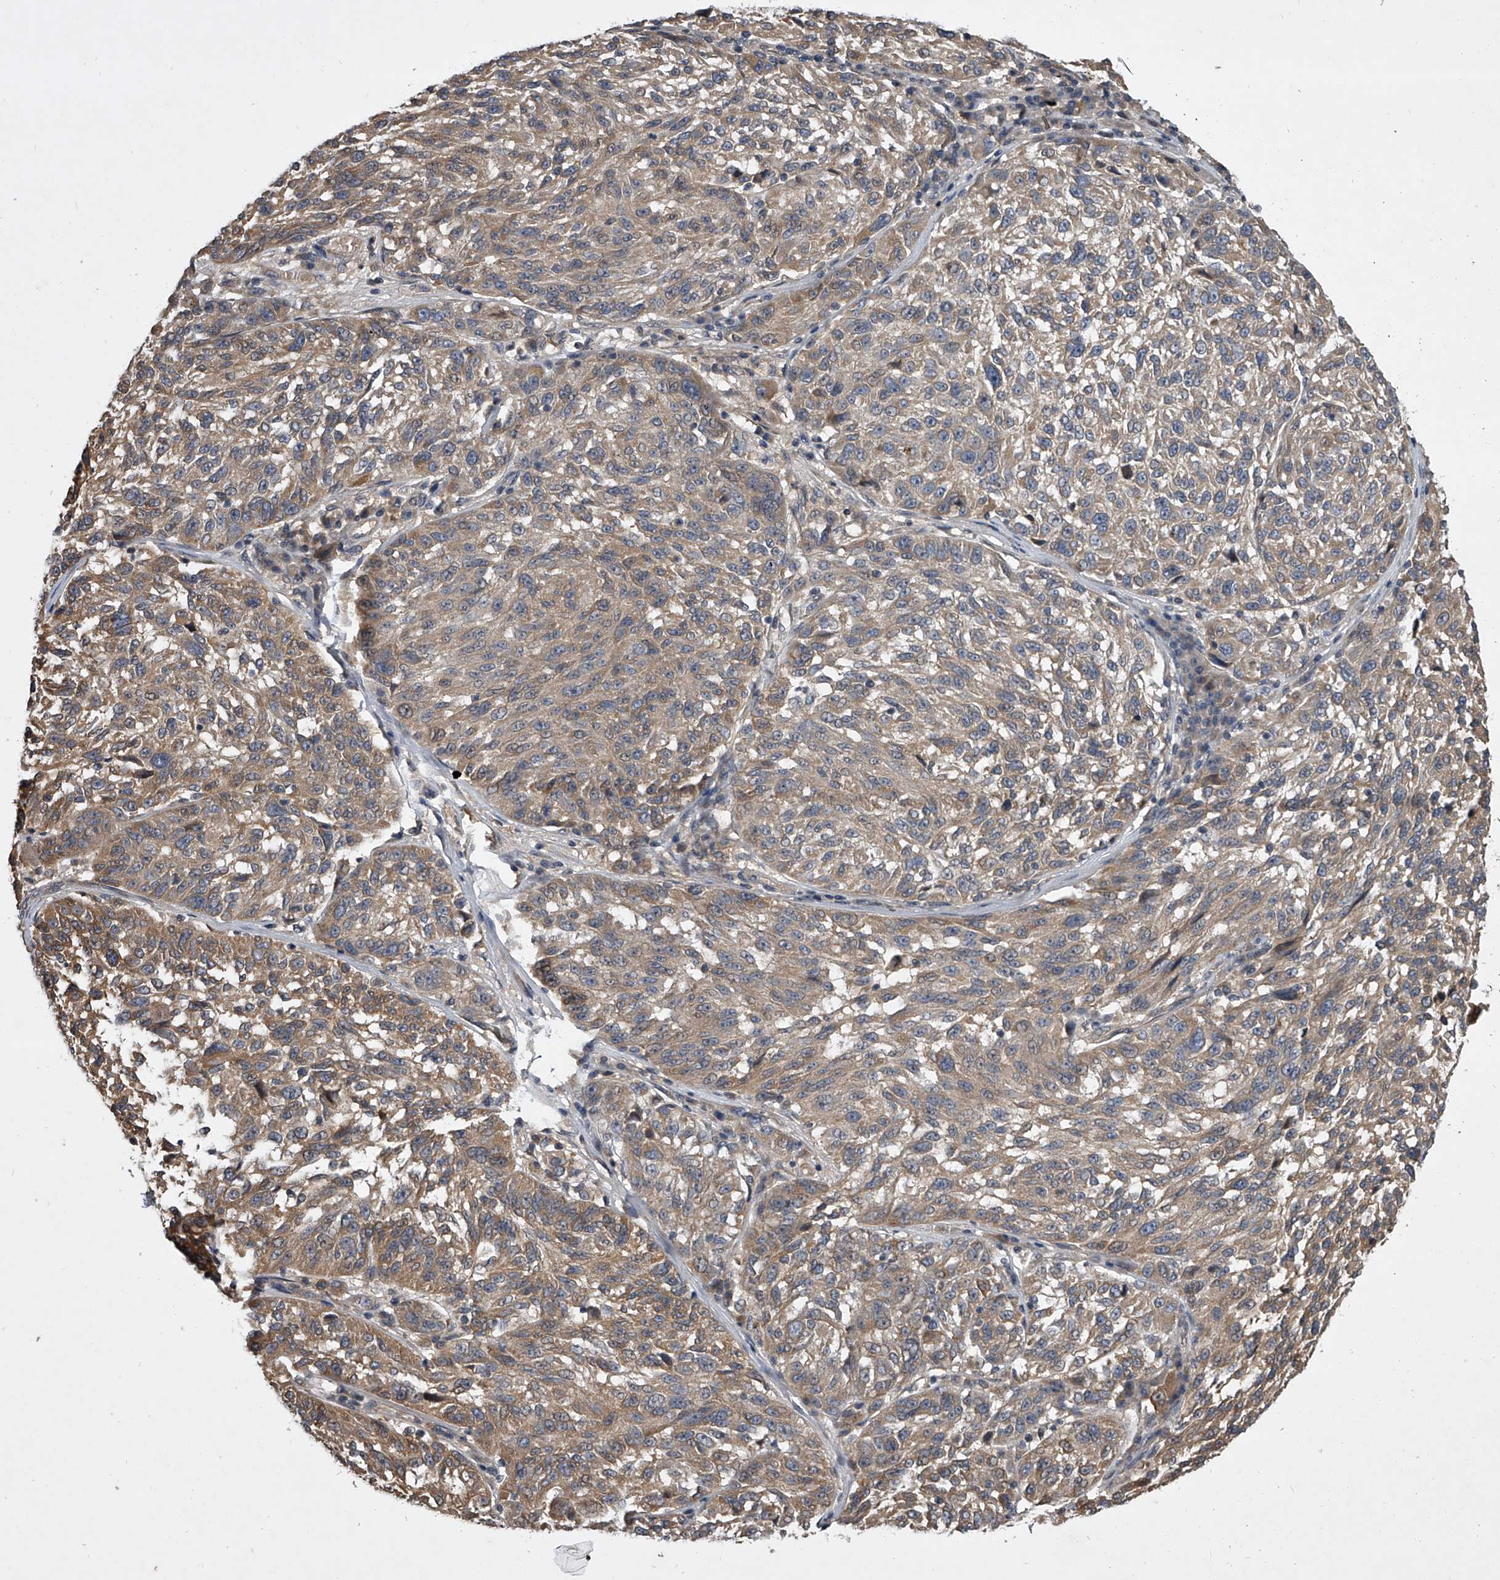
{"staining": {"intensity": "moderate", "quantity": "25%-75%", "location": "cytoplasmic/membranous"}, "tissue": "melanoma", "cell_type": "Tumor cells", "image_type": "cancer", "snomed": [{"axis": "morphology", "description": "Malignant melanoma, NOS"}, {"axis": "topography", "description": "Skin"}], "caption": "Melanoma tissue displays moderate cytoplasmic/membranous positivity in about 25%-75% of tumor cells, visualized by immunohistochemistry.", "gene": "NFS1", "patient": {"sex": "male", "age": 53}}